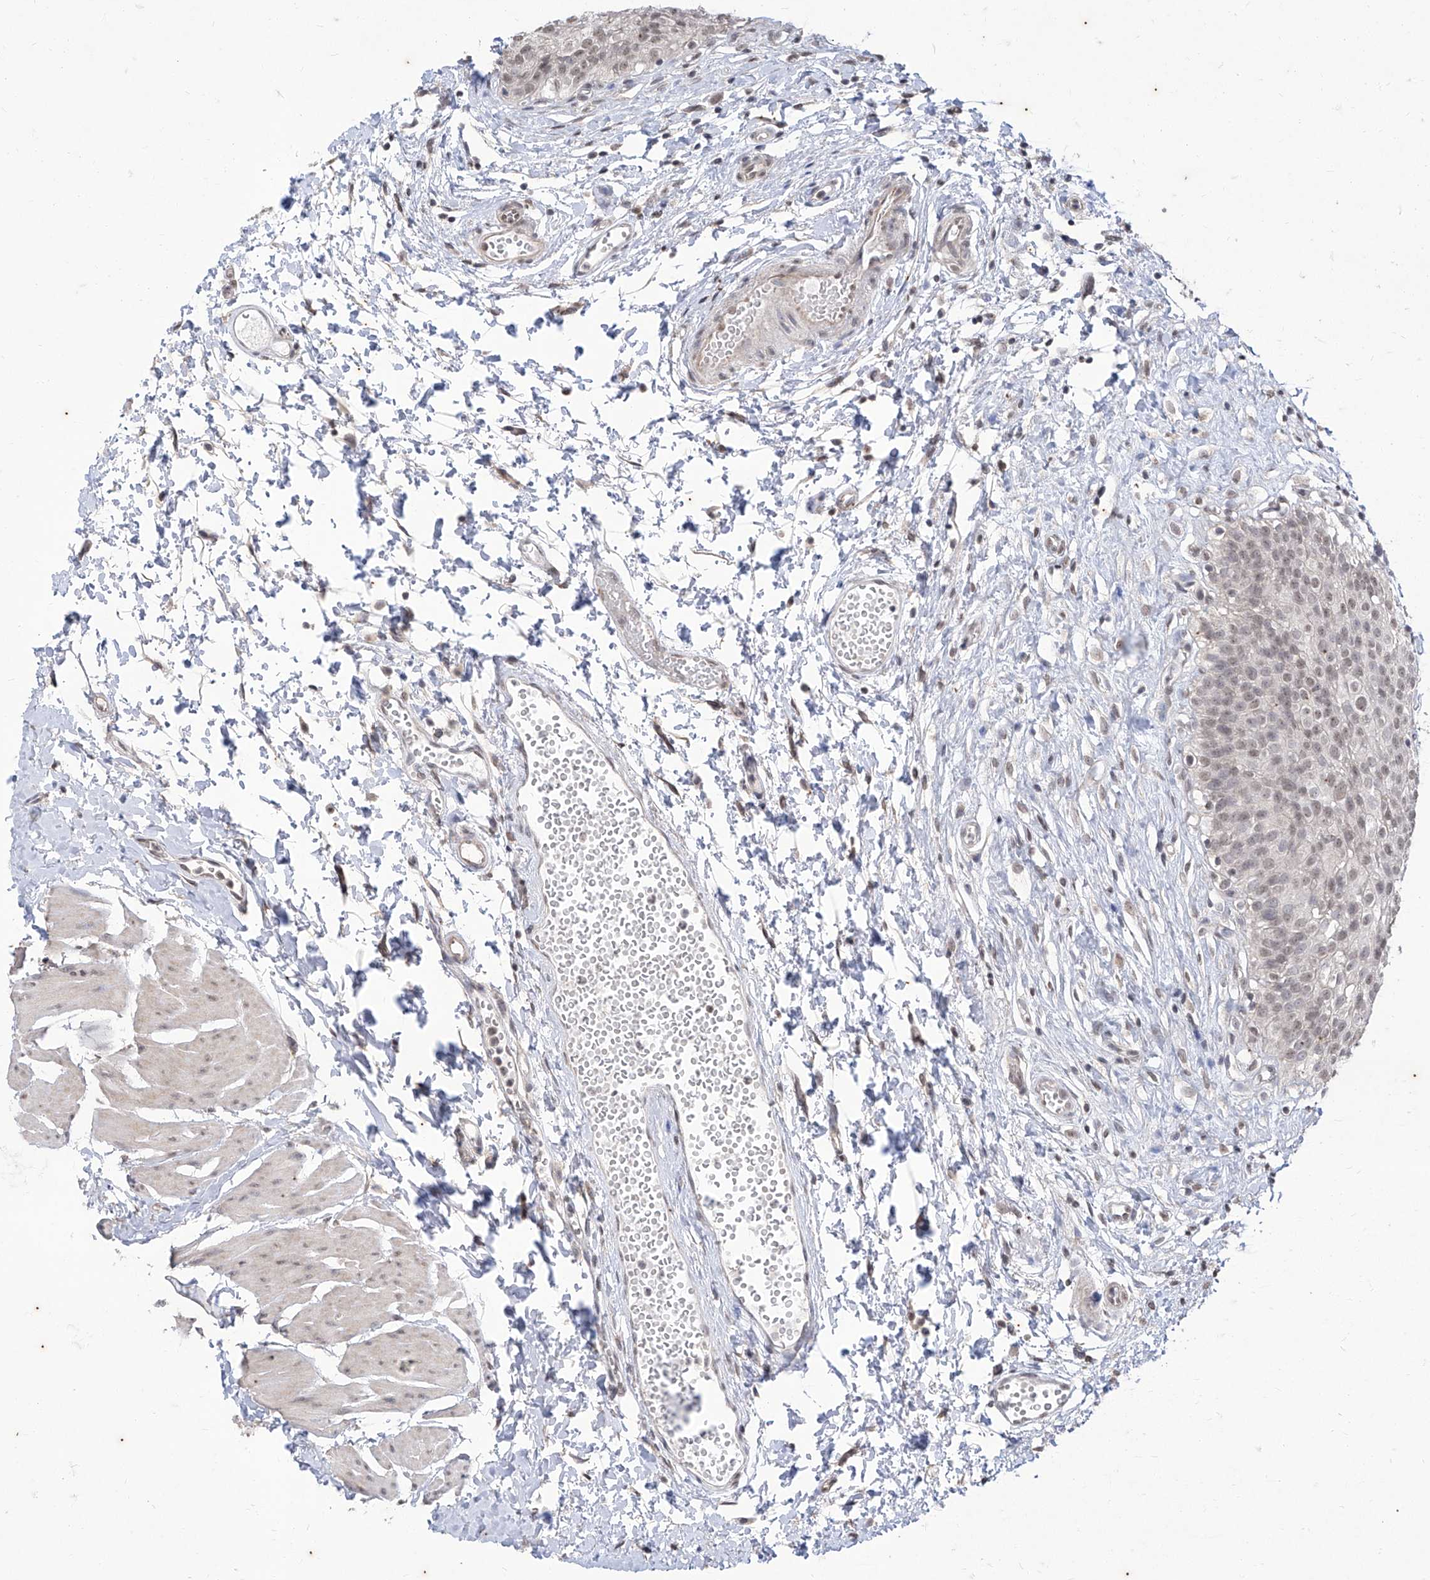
{"staining": {"intensity": "weak", "quantity": ">75%", "location": "nuclear"}, "tissue": "urinary bladder", "cell_type": "Urothelial cells", "image_type": "normal", "snomed": [{"axis": "morphology", "description": "Normal tissue, NOS"}, {"axis": "topography", "description": "Urinary bladder"}], "caption": "IHC of unremarkable human urinary bladder shows low levels of weak nuclear staining in approximately >75% of urothelial cells.", "gene": "PHF20L1", "patient": {"sex": "male", "age": 51}}